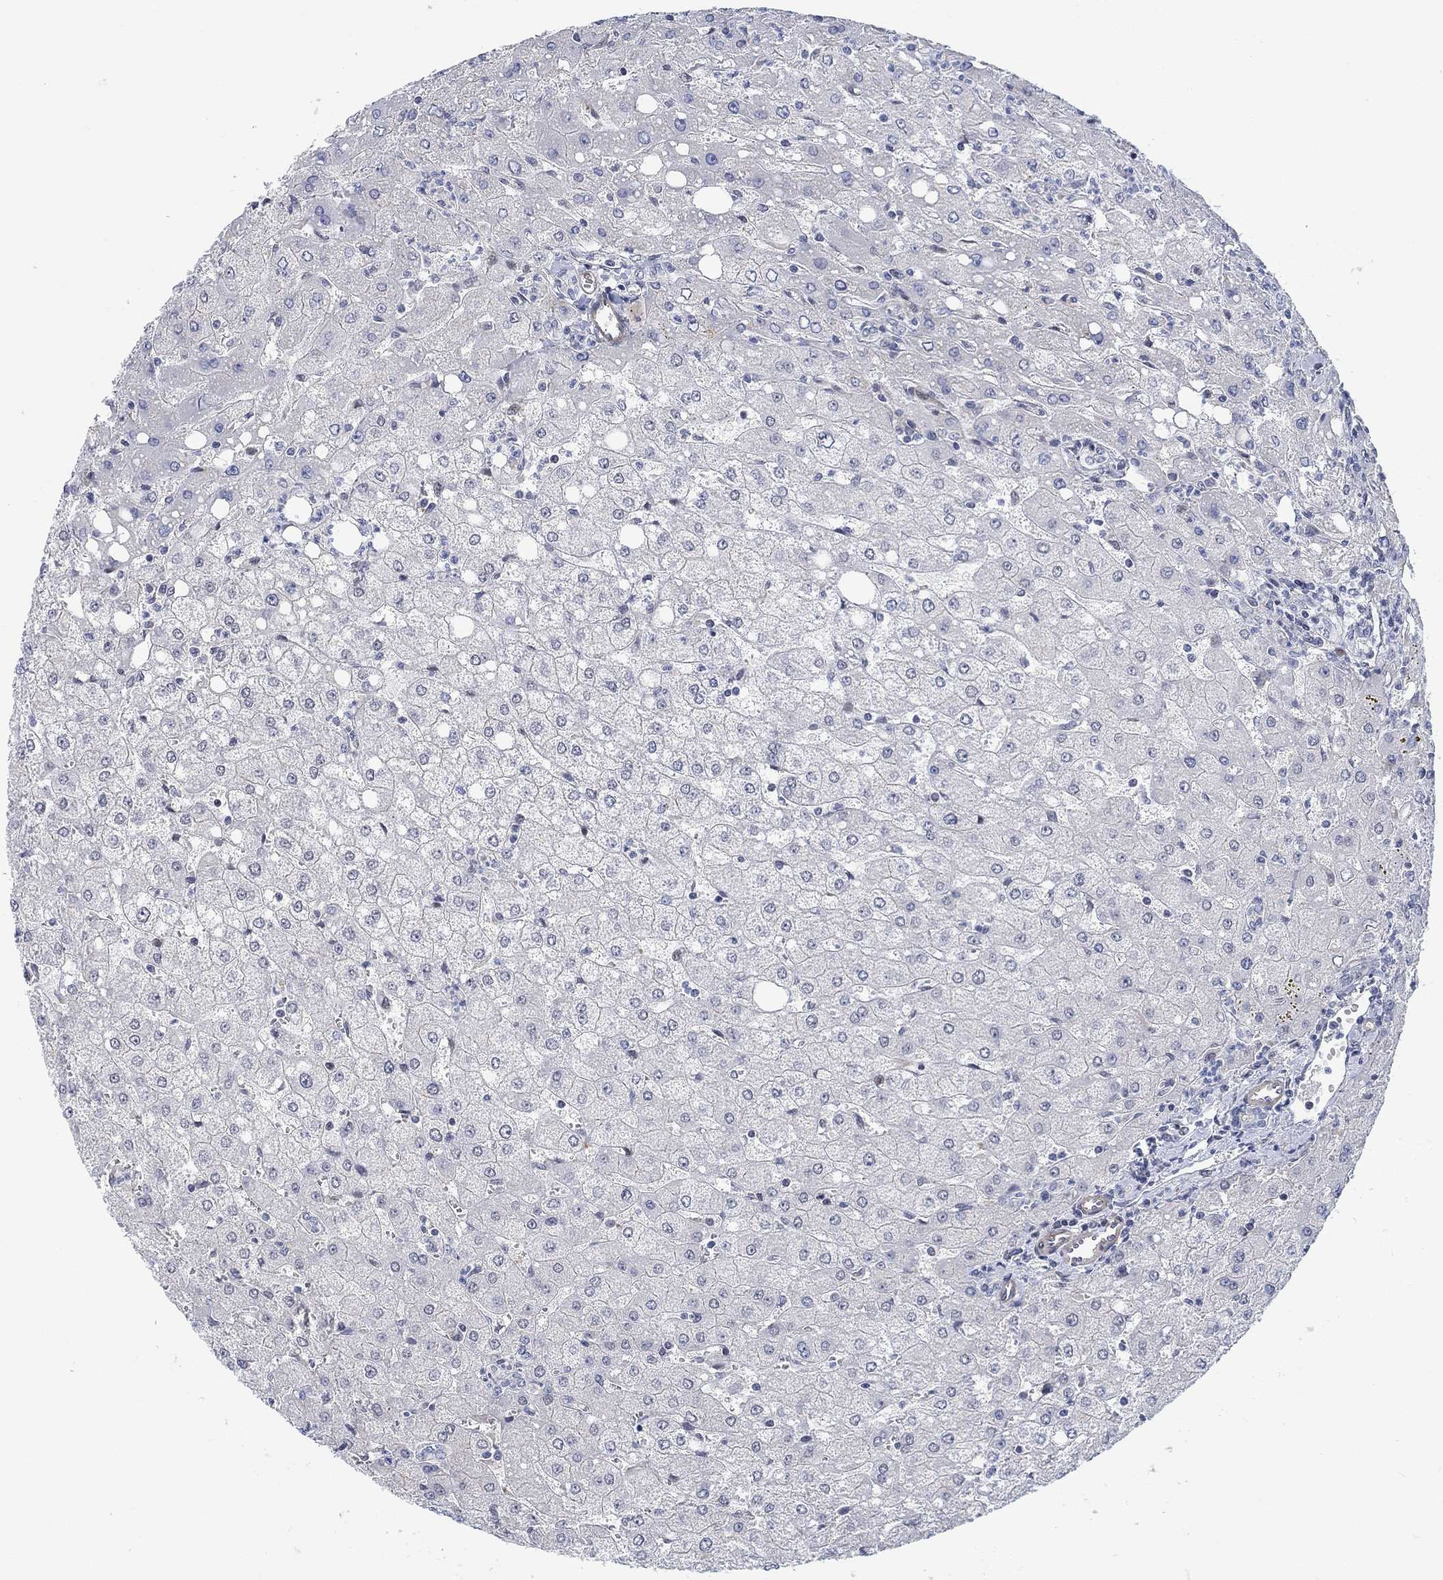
{"staining": {"intensity": "negative", "quantity": "none", "location": "none"}, "tissue": "liver", "cell_type": "Cholangiocytes", "image_type": "normal", "snomed": [{"axis": "morphology", "description": "Normal tissue, NOS"}, {"axis": "topography", "description": "Liver"}], "caption": "Liver was stained to show a protein in brown. There is no significant positivity in cholangiocytes. (Stains: DAB IHC with hematoxylin counter stain, Microscopy: brightfield microscopy at high magnification).", "gene": "KCNH8", "patient": {"sex": "female", "age": 53}}